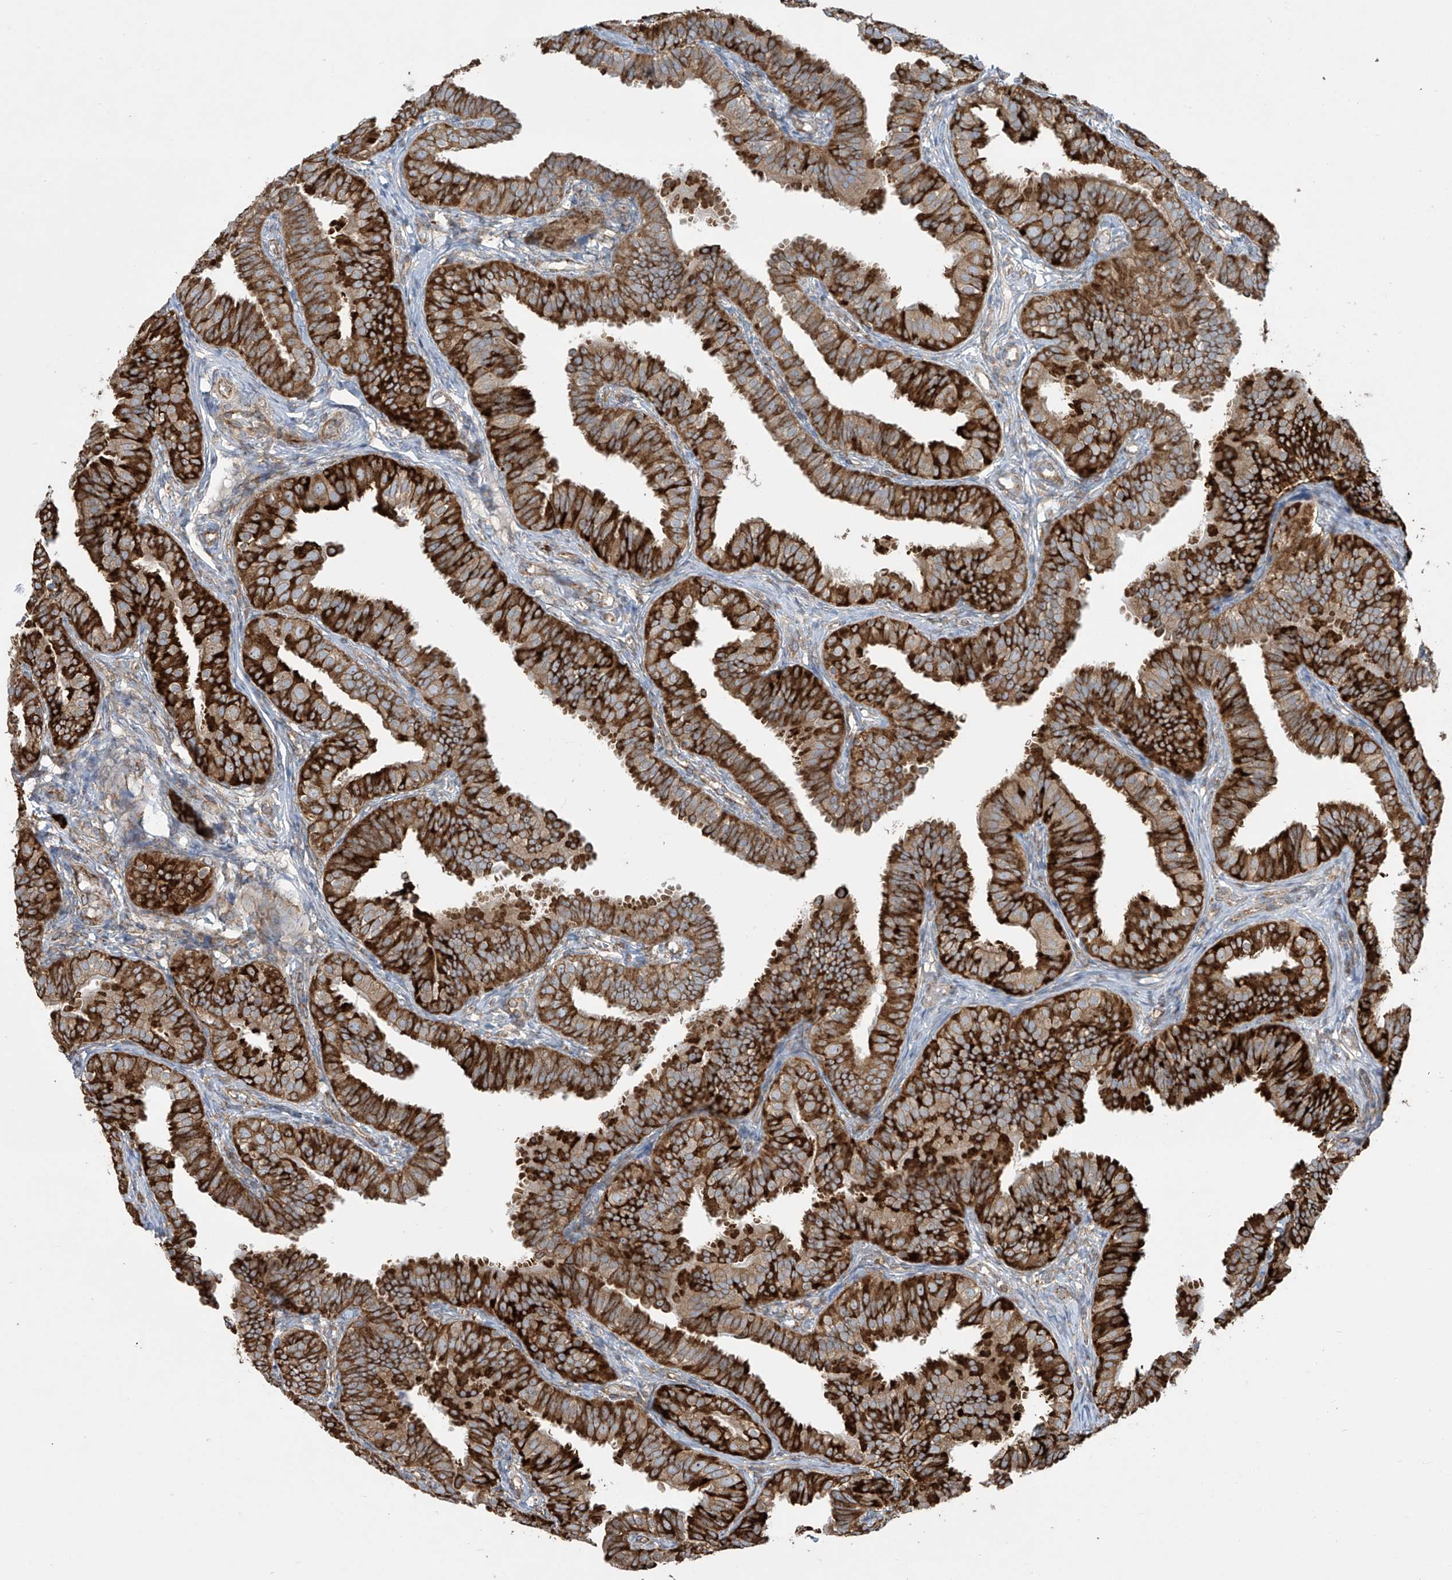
{"staining": {"intensity": "strong", "quantity": ">75%", "location": "cytoplasmic/membranous"}, "tissue": "fallopian tube", "cell_type": "Glandular cells", "image_type": "normal", "snomed": [{"axis": "morphology", "description": "Normal tissue, NOS"}, {"axis": "topography", "description": "Fallopian tube"}], "caption": "This image reveals immunohistochemistry (IHC) staining of benign fallopian tube, with high strong cytoplasmic/membranous staining in about >75% of glandular cells.", "gene": "MX1", "patient": {"sex": "female", "age": 35}}